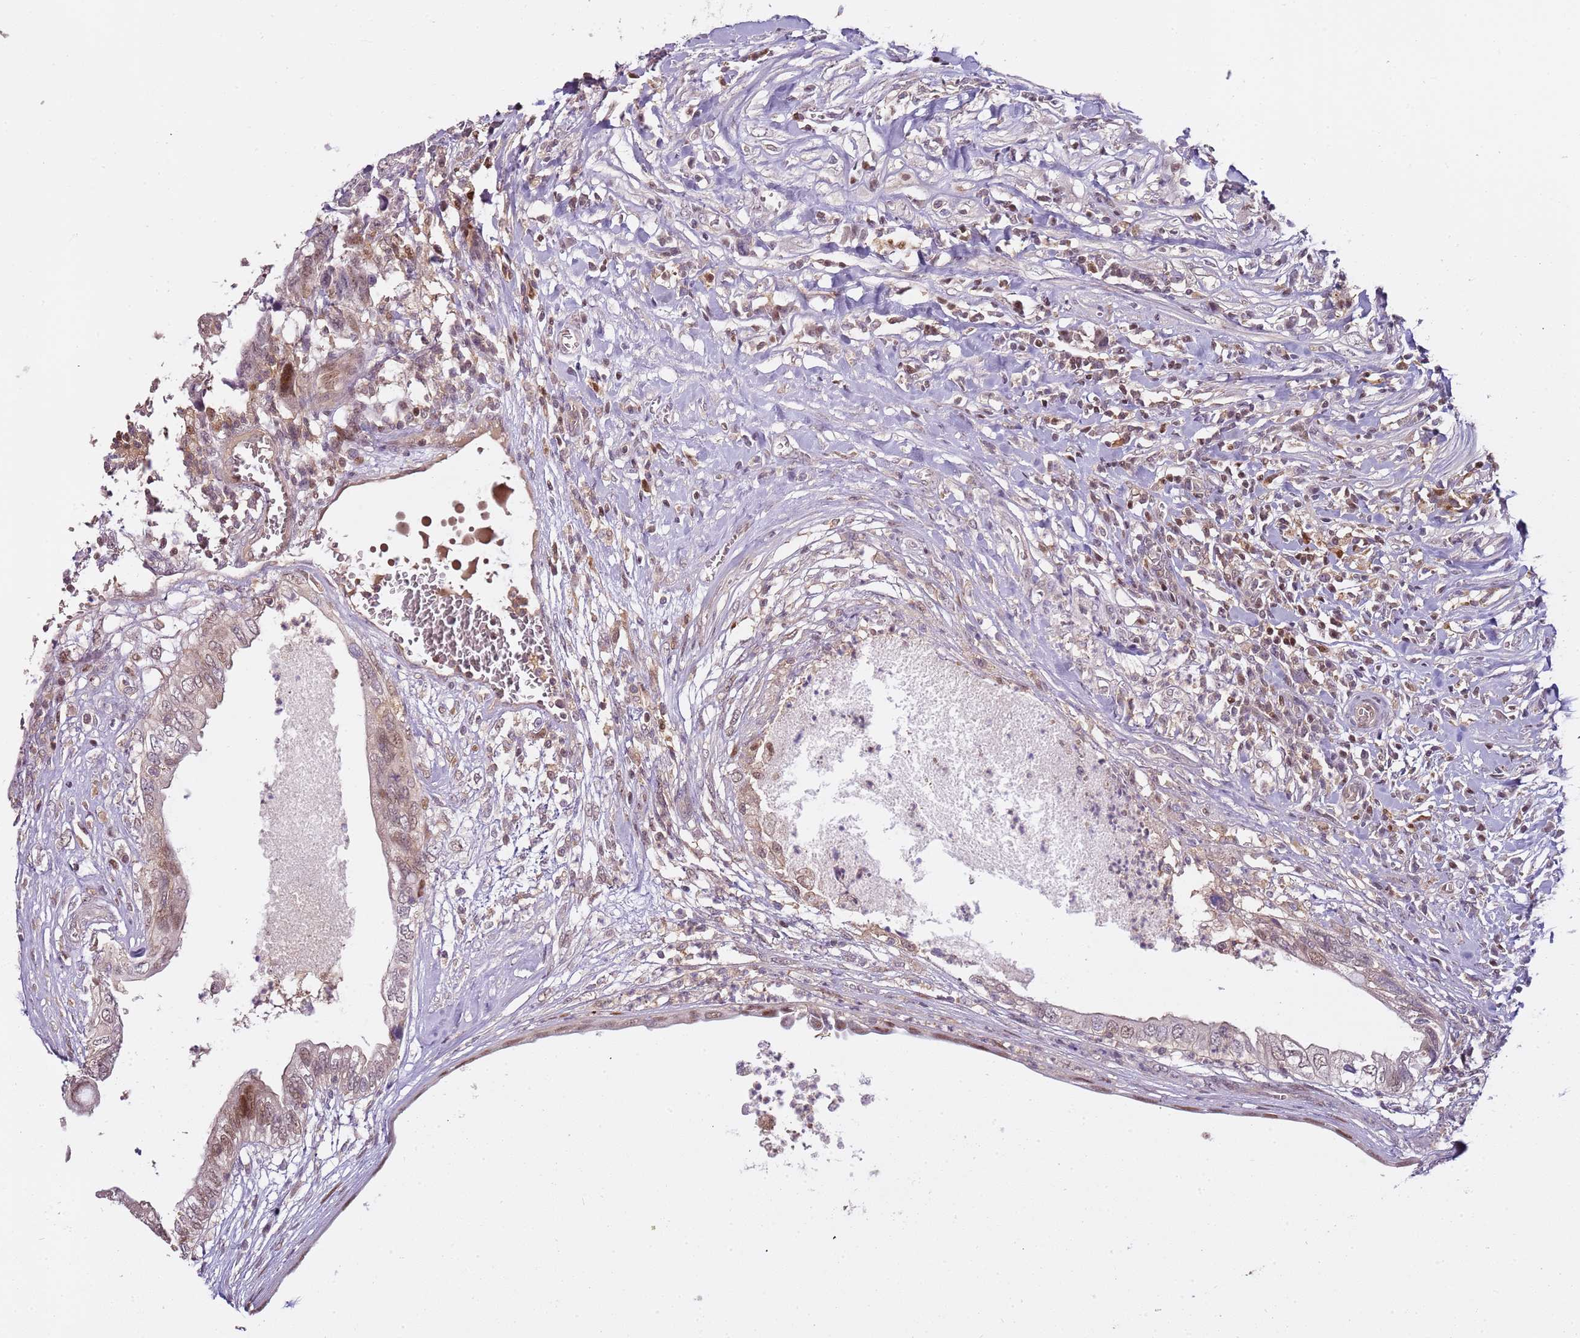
{"staining": {"intensity": "weak", "quantity": "25%-75%", "location": "nuclear"}, "tissue": "testis cancer", "cell_type": "Tumor cells", "image_type": "cancer", "snomed": [{"axis": "morphology", "description": "Seminoma, NOS"}, {"axis": "morphology", "description": "Carcinoma, Embryonal, NOS"}, {"axis": "topography", "description": "Testis"}], "caption": "Tumor cells exhibit low levels of weak nuclear staining in about 25%-75% of cells in human testis seminoma. (DAB IHC, brown staining for protein, blue staining for nuclei).", "gene": "GSTO2", "patient": {"sex": "male", "age": 29}}